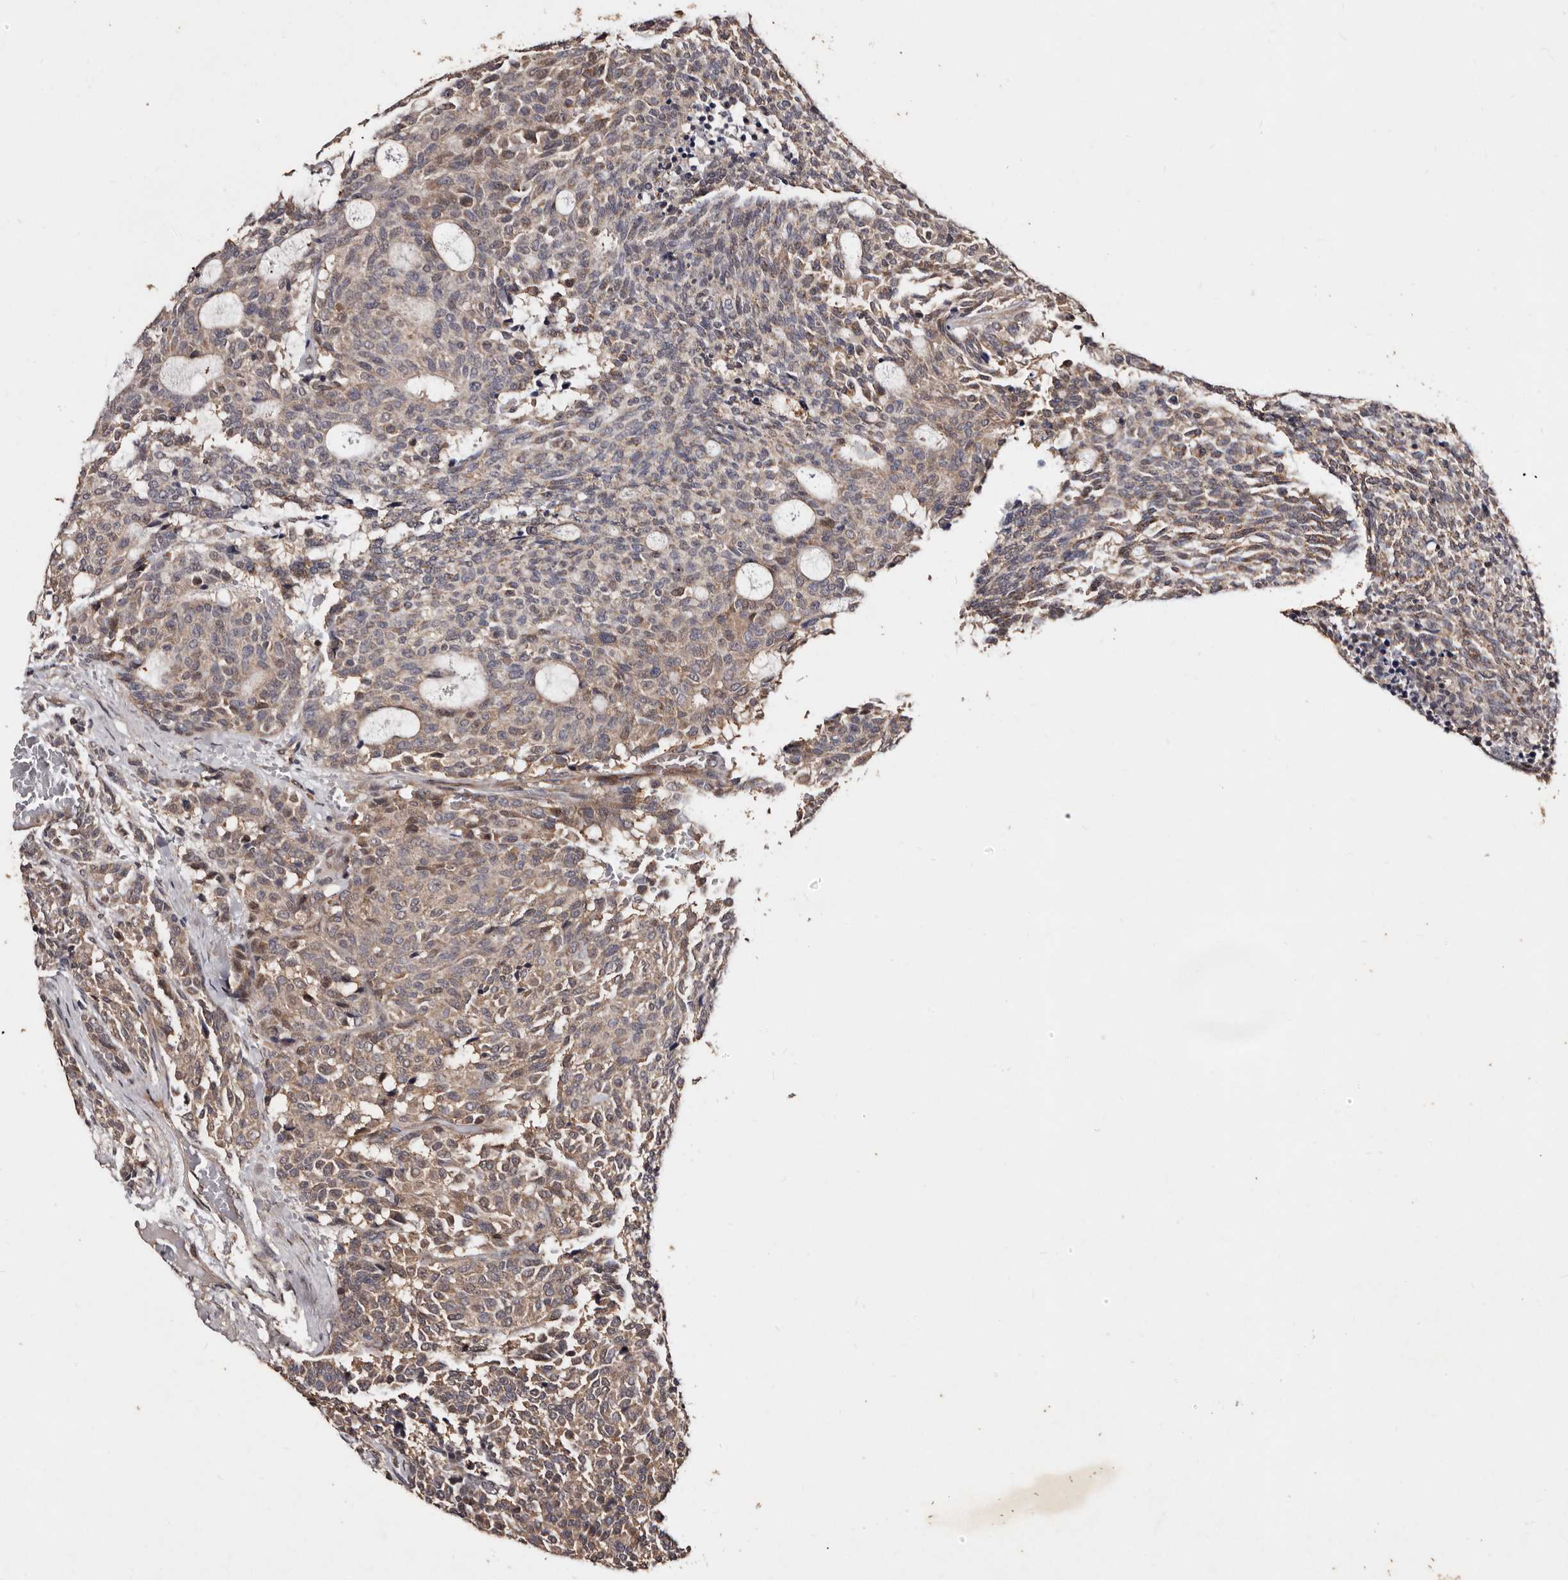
{"staining": {"intensity": "weak", "quantity": ">75%", "location": "cytoplasmic/membranous"}, "tissue": "carcinoid", "cell_type": "Tumor cells", "image_type": "cancer", "snomed": [{"axis": "morphology", "description": "Carcinoid, malignant, NOS"}, {"axis": "topography", "description": "Pancreas"}], "caption": "DAB immunohistochemical staining of carcinoid exhibits weak cytoplasmic/membranous protein staining in approximately >75% of tumor cells.", "gene": "MKRN3", "patient": {"sex": "female", "age": 54}}